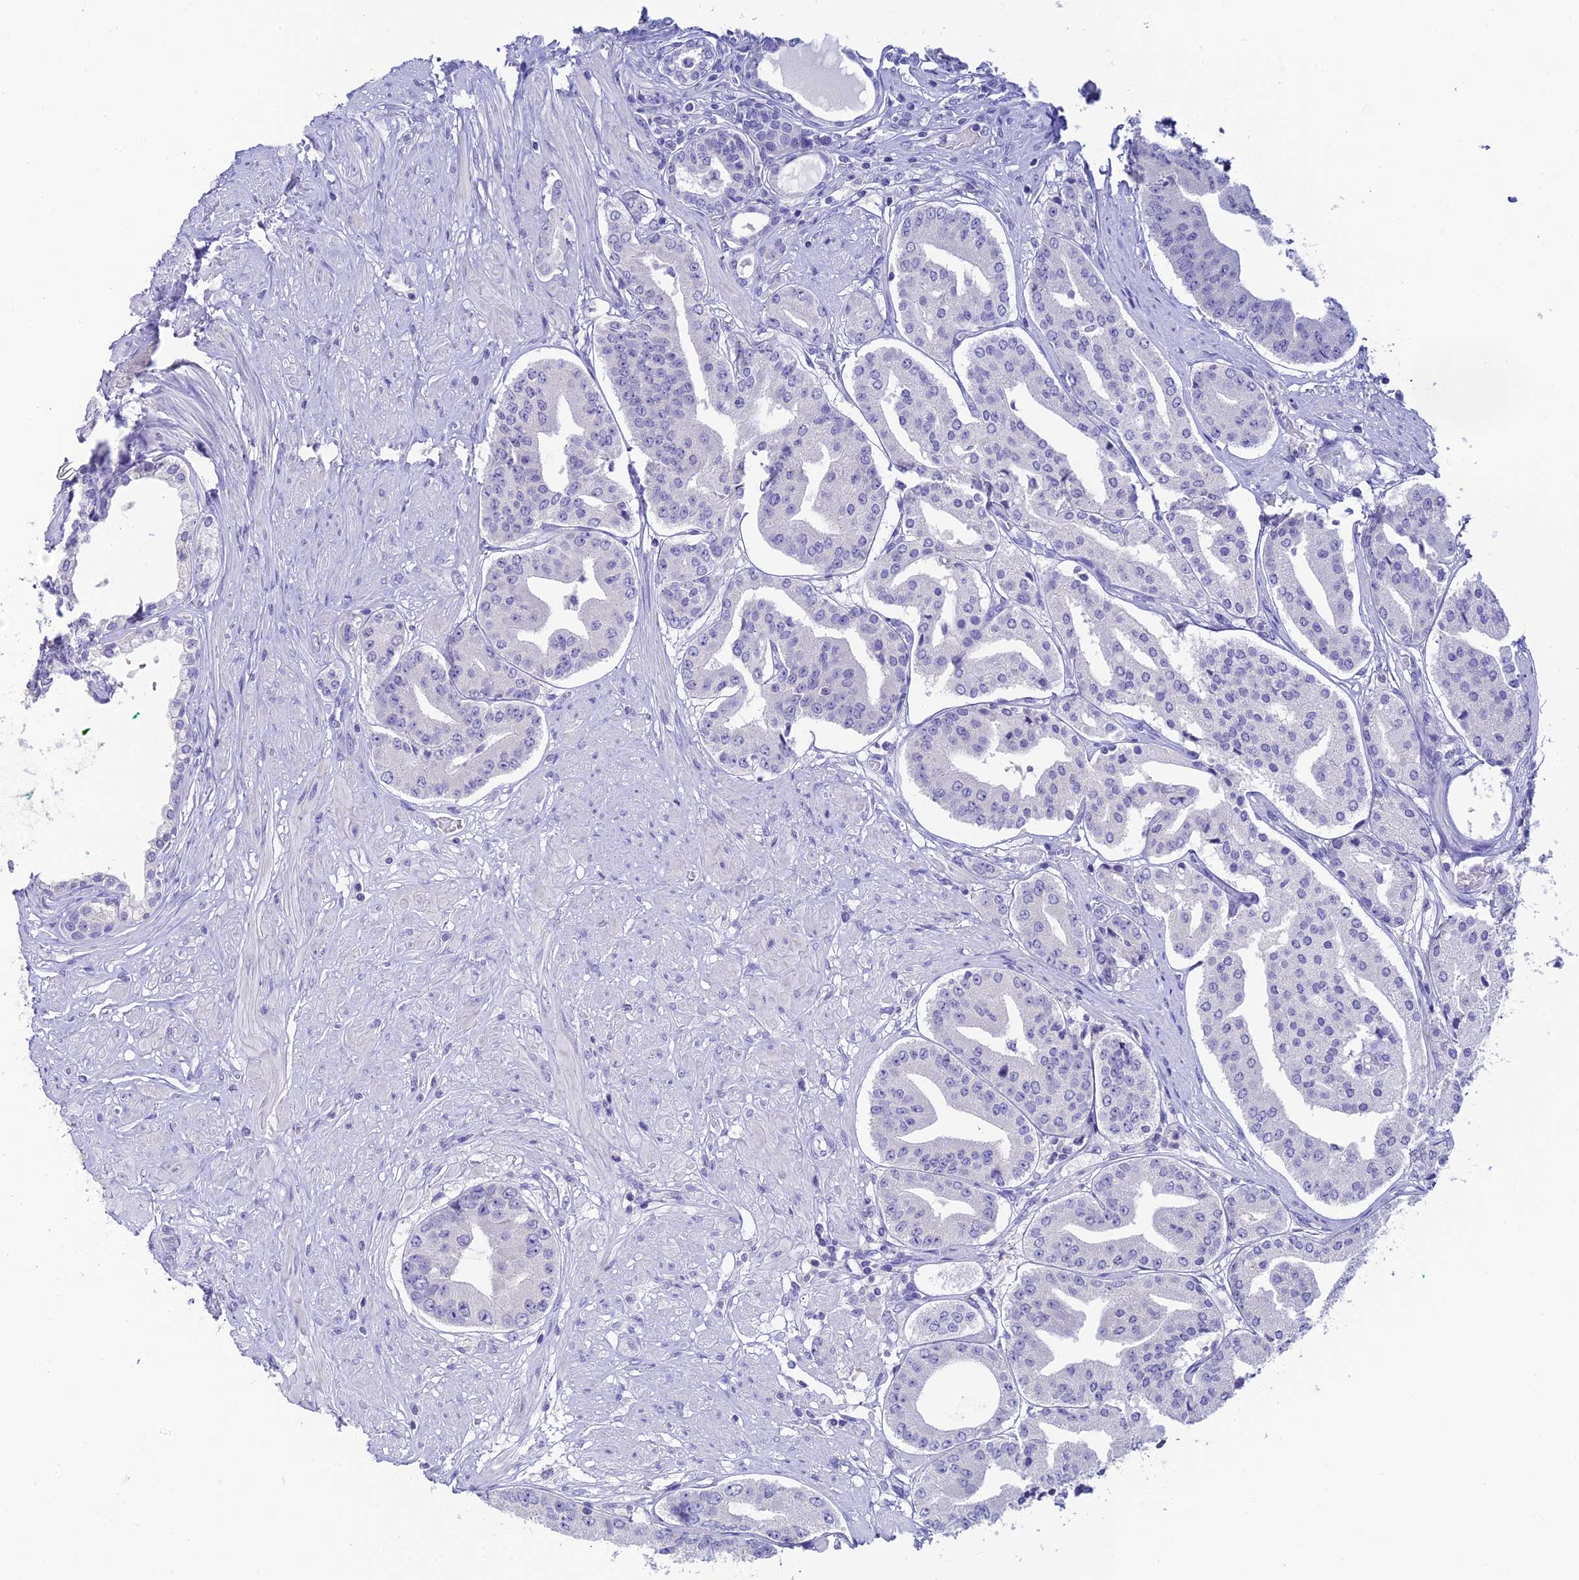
{"staining": {"intensity": "negative", "quantity": "none", "location": "none"}, "tissue": "prostate cancer", "cell_type": "Tumor cells", "image_type": "cancer", "snomed": [{"axis": "morphology", "description": "Adenocarcinoma, High grade"}, {"axis": "topography", "description": "Prostate"}], "caption": "This photomicrograph is of prostate high-grade adenocarcinoma stained with immunohistochemistry (IHC) to label a protein in brown with the nuclei are counter-stained blue. There is no expression in tumor cells. (Brightfield microscopy of DAB immunohistochemistry at high magnification).", "gene": "C12orf29", "patient": {"sex": "male", "age": 63}}